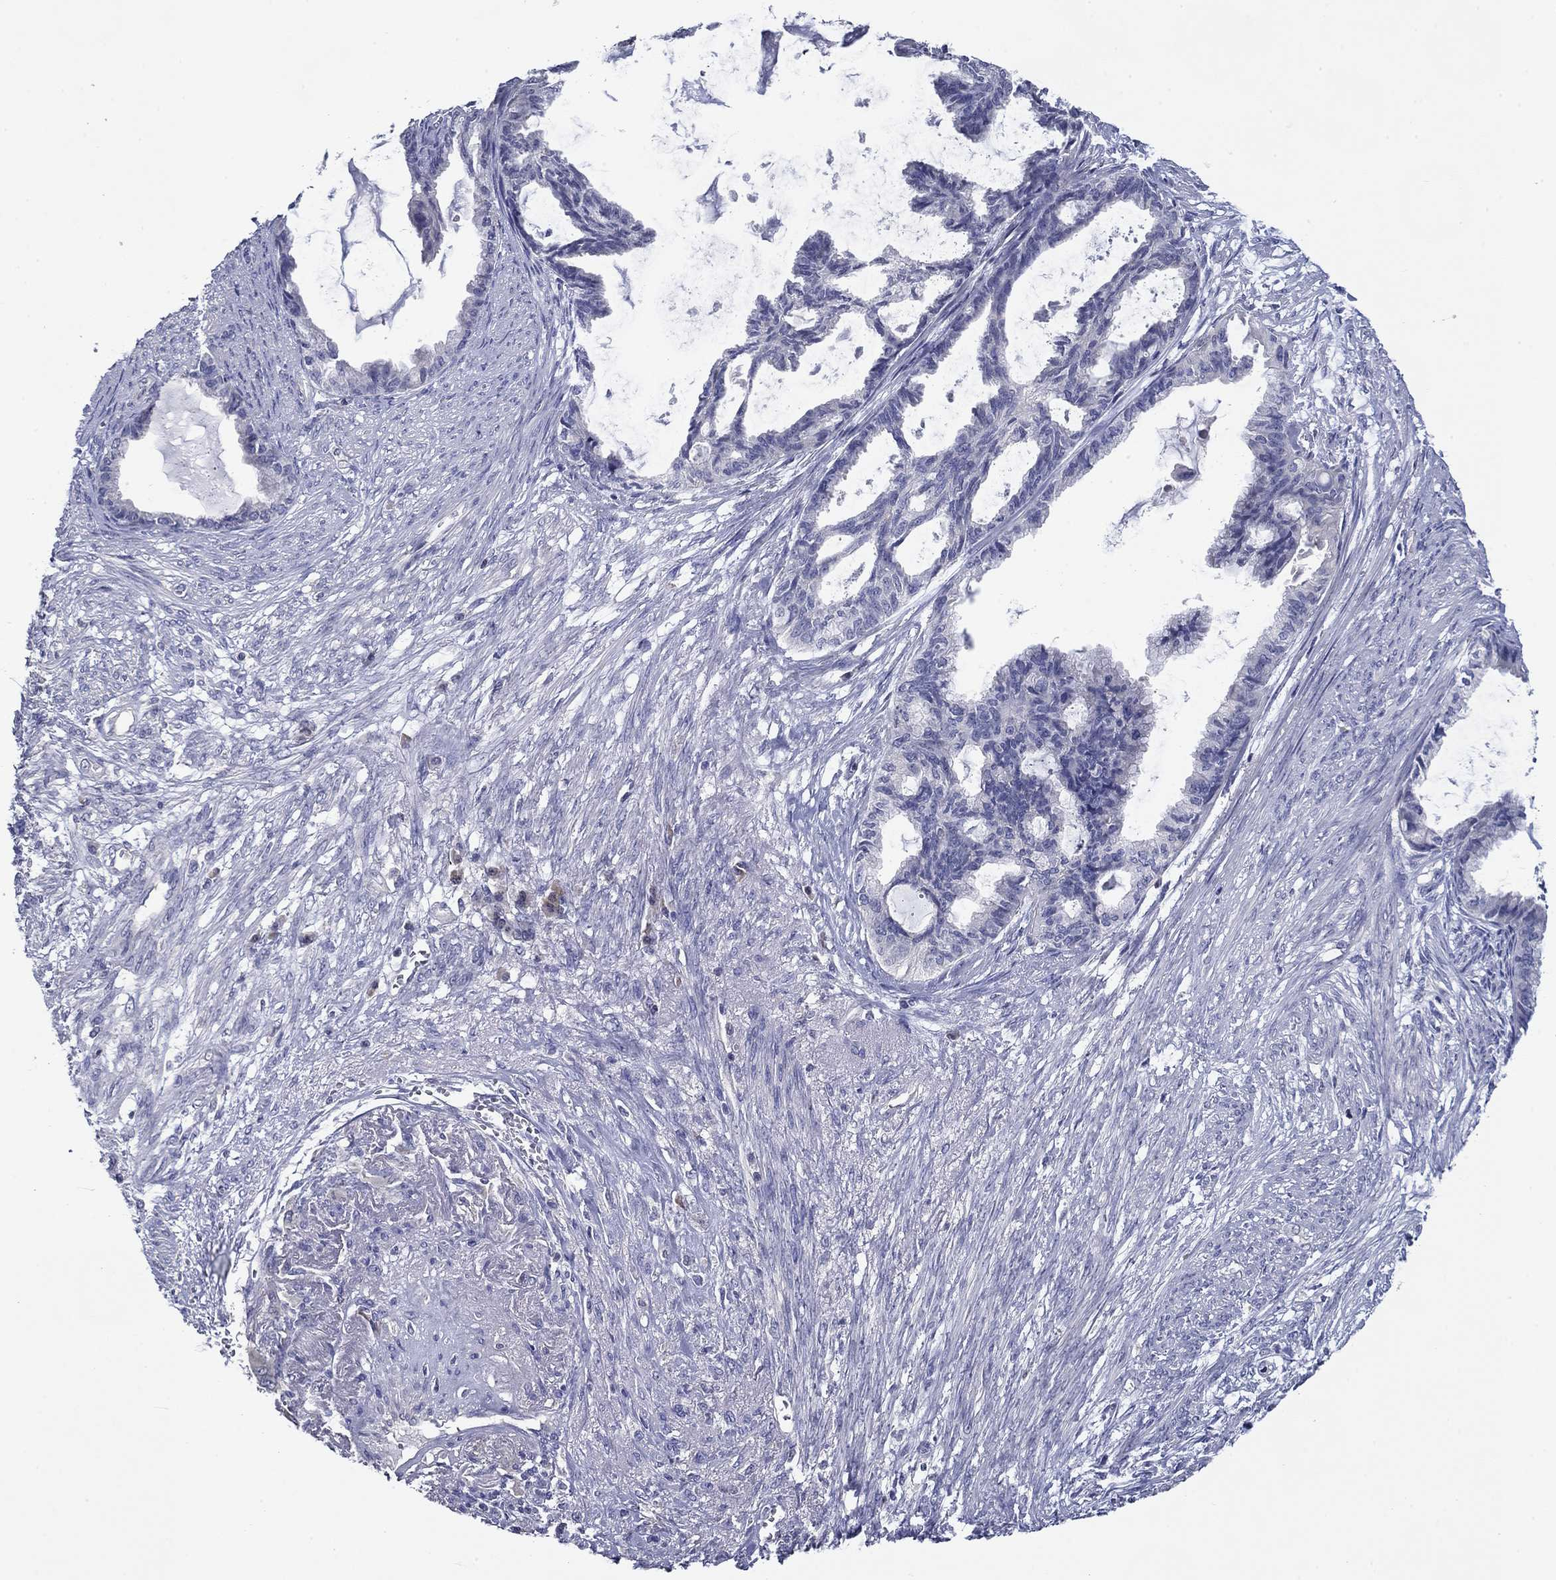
{"staining": {"intensity": "negative", "quantity": "none", "location": "none"}, "tissue": "endometrial cancer", "cell_type": "Tumor cells", "image_type": "cancer", "snomed": [{"axis": "morphology", "description": "Adenocarcinoma, NOS"}, {"axis": "topography", "description": "Endometrium"}], "caption": "The immunohistochemistry (IHC) micrograph has no significant expression in tumor cells of endometrial cancer (adenocarcinoma) tissue. (Immunohistochemistry, brightfield microscopy, high magnification).", "gene": "POU2F2", "patient": {"sex": "female", "age": 86}}